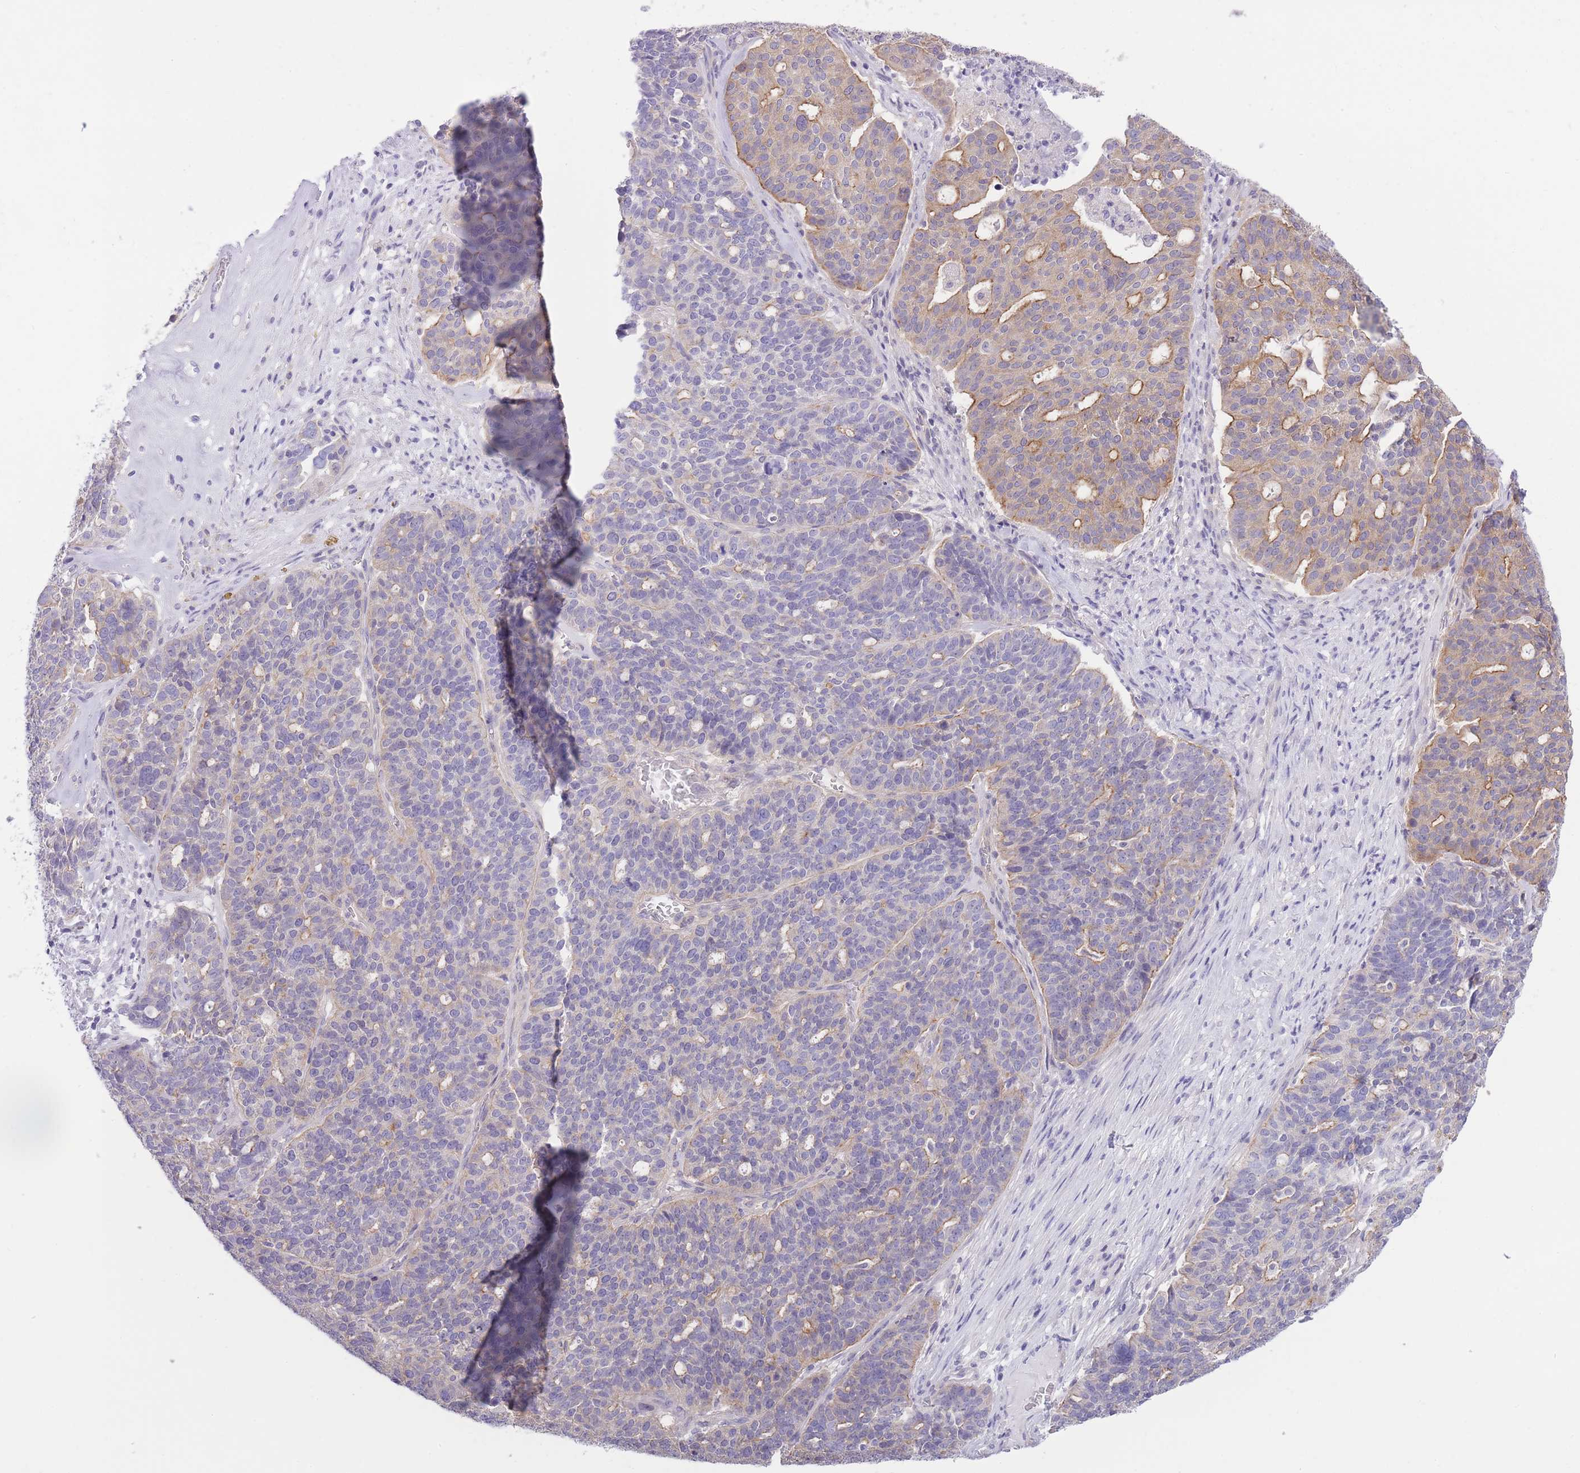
{"staining": {"intensity": "weak", "quantity": "<25%", "location": "cytoplasmic/membranous"}, "tissue": "ovarian cancer", "cell_type": "Tumor cells", "image_type": "cancer", "snomed": [{"axis": "morphology", "description": "Cystadenocarcinoma, serous, NOS"}, {"axis": "topography", "description": "Ovary"}], "caption": "Tumor cells are negative for brown protein staining in serous cystadenocarcinoma (ovarian).", "gene": "OR11H12", "patient": {"sex": "female", "age": 59}}